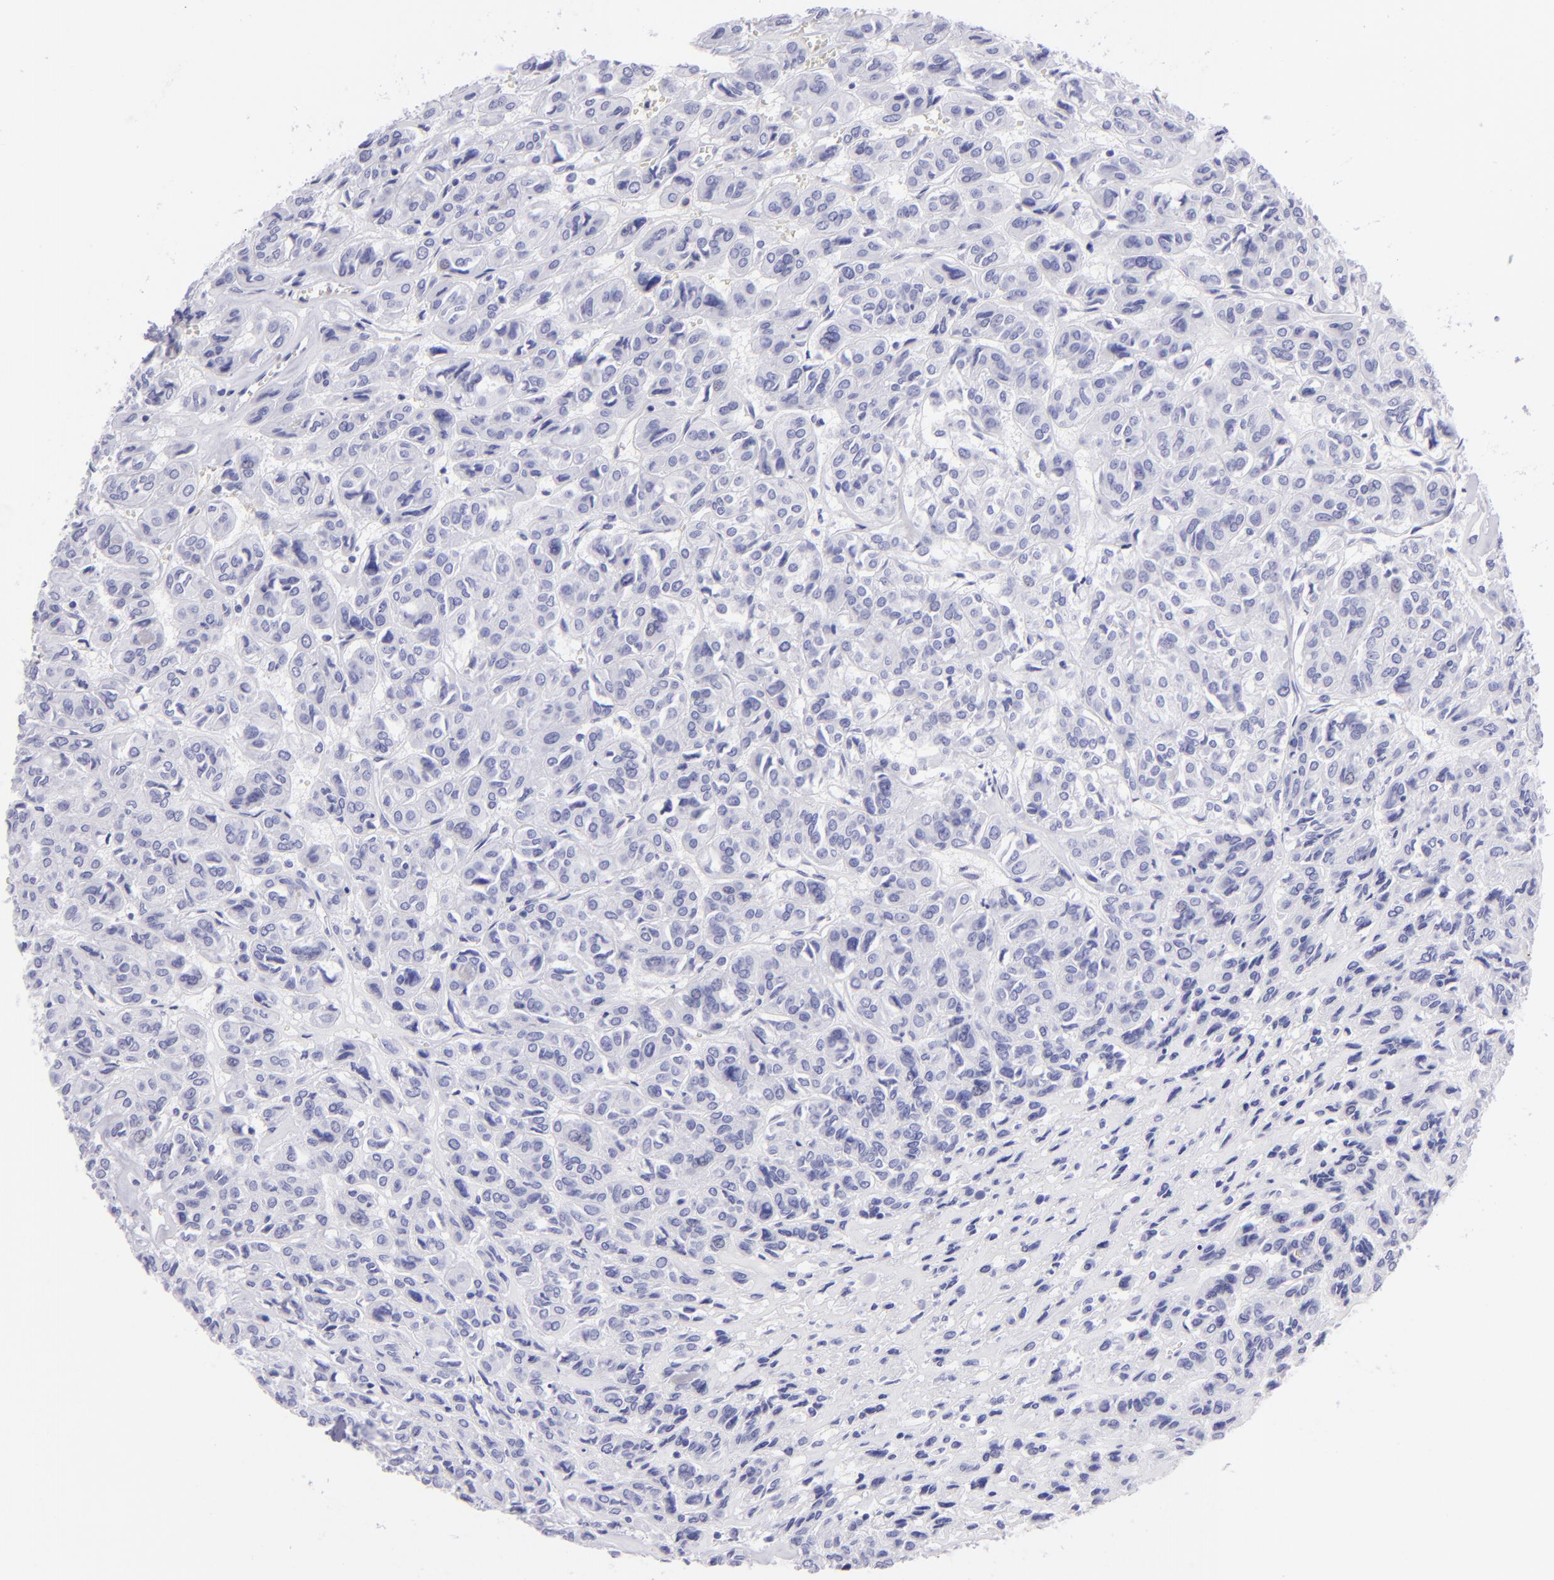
{"staining": {"intensity": "negative", "quantity": "none", "location": "none"}, "tissue": "thyroid cancer", "cell_type": "Tumor cells", "image_type": "cancer", "snomed": [{"axis": "morphology", "description": "Follicular adenoma carcinoma, NOS"}, {"axis": "topography", "description": "Thyroid gland"}], "caption": "A high-resolution photomicrograph shows immunohistochemistry staining of thyroid follicular adenoma carcinoma, which displays no significant staining in tumor cells.", "gene": "SLC1A3", "patient": {"sex": "female", "age": 71}}